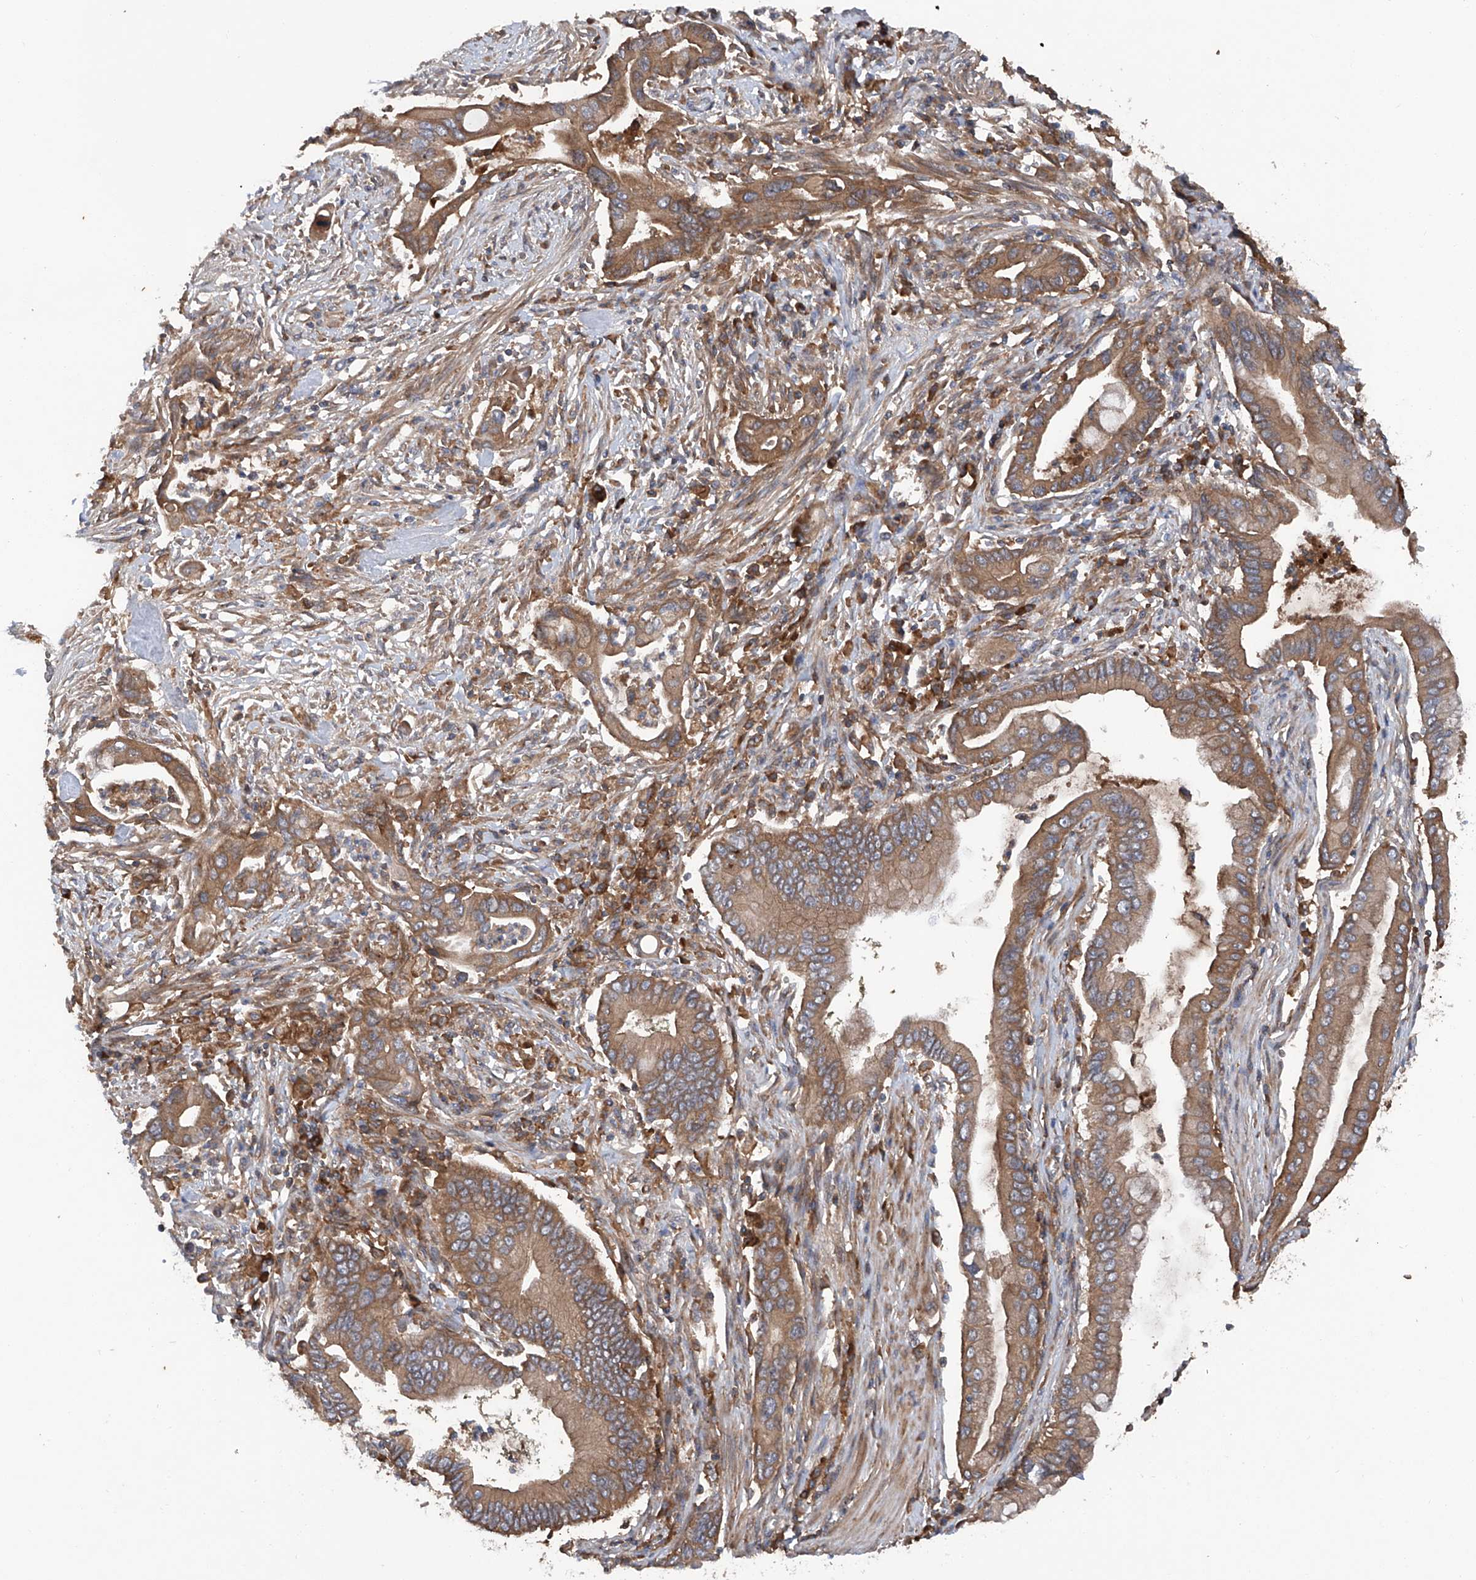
{"staining": {"intensity": "moderate", "quantity": ">75%", "location": "cytoplasmic/membranous"}, "tissue": "pancreatic cancer", "cell_type": "Tumor cells", "image_type": "cancer", "snomed": [{"axis": "morphology", "description": "Adenocarcinoma, NOS"}, {"axis": "topography", "description": "Pancreas"}], "caption": "High-power microscopy captured an IHC photomicrograph of pancreatic cancer (adenocarcinoma), revealing moderate cytoplasmic/membranous expression in about >75% of tumor cells.", "gene": "ASCC3", "patient": {"sex": "male", "age": 78}}